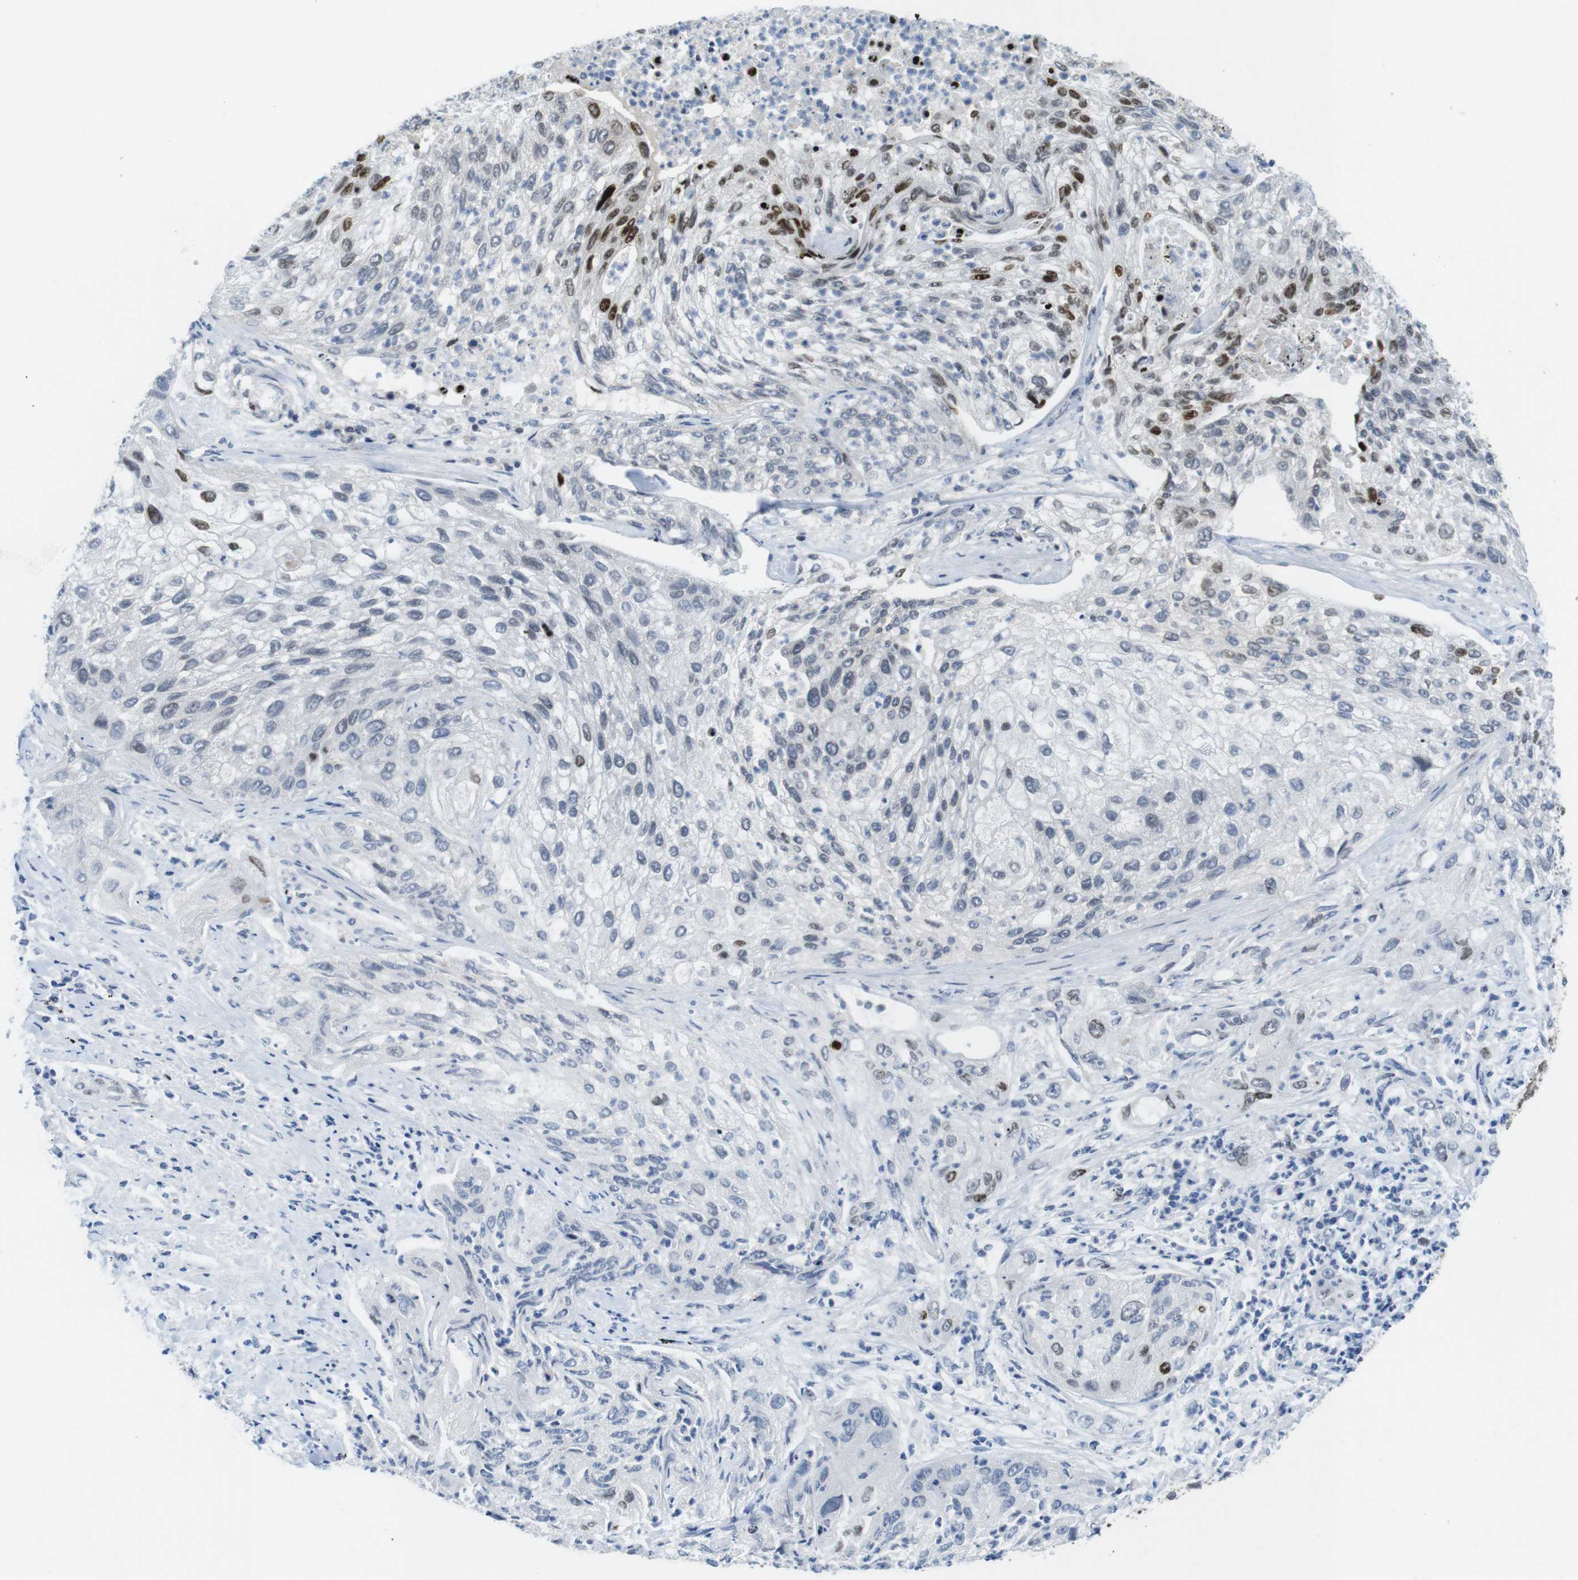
{"staining": {"intensity": "strong", "quantity": "25%-75%", "location": "nuclear"}, "tissue": "lung cancer", "cell_type": "Tumor cells", "image_type": "cancer", "snomed": [{"axis": "morphology", "description": "Inflammation, NOS"}, {"axis": "morphology", "description": "Squamous cell carcinoma, NOS"}, {"axis": "topography", "description": "Lymph node"}, {"axis": "topography", "description": "Soft tissue"}, {"axis": "topography", "description": "Lung"}], "caption": "This micrograph reveals lung squamous cell carcinoma stained with IHC to label a protein in brown. The nuclear of tumor cells show strong positivity for the protein. Nuclei are counter-stained blue.", "gene": "RCC1", "patient": {"sex": "male", "age": 66}}